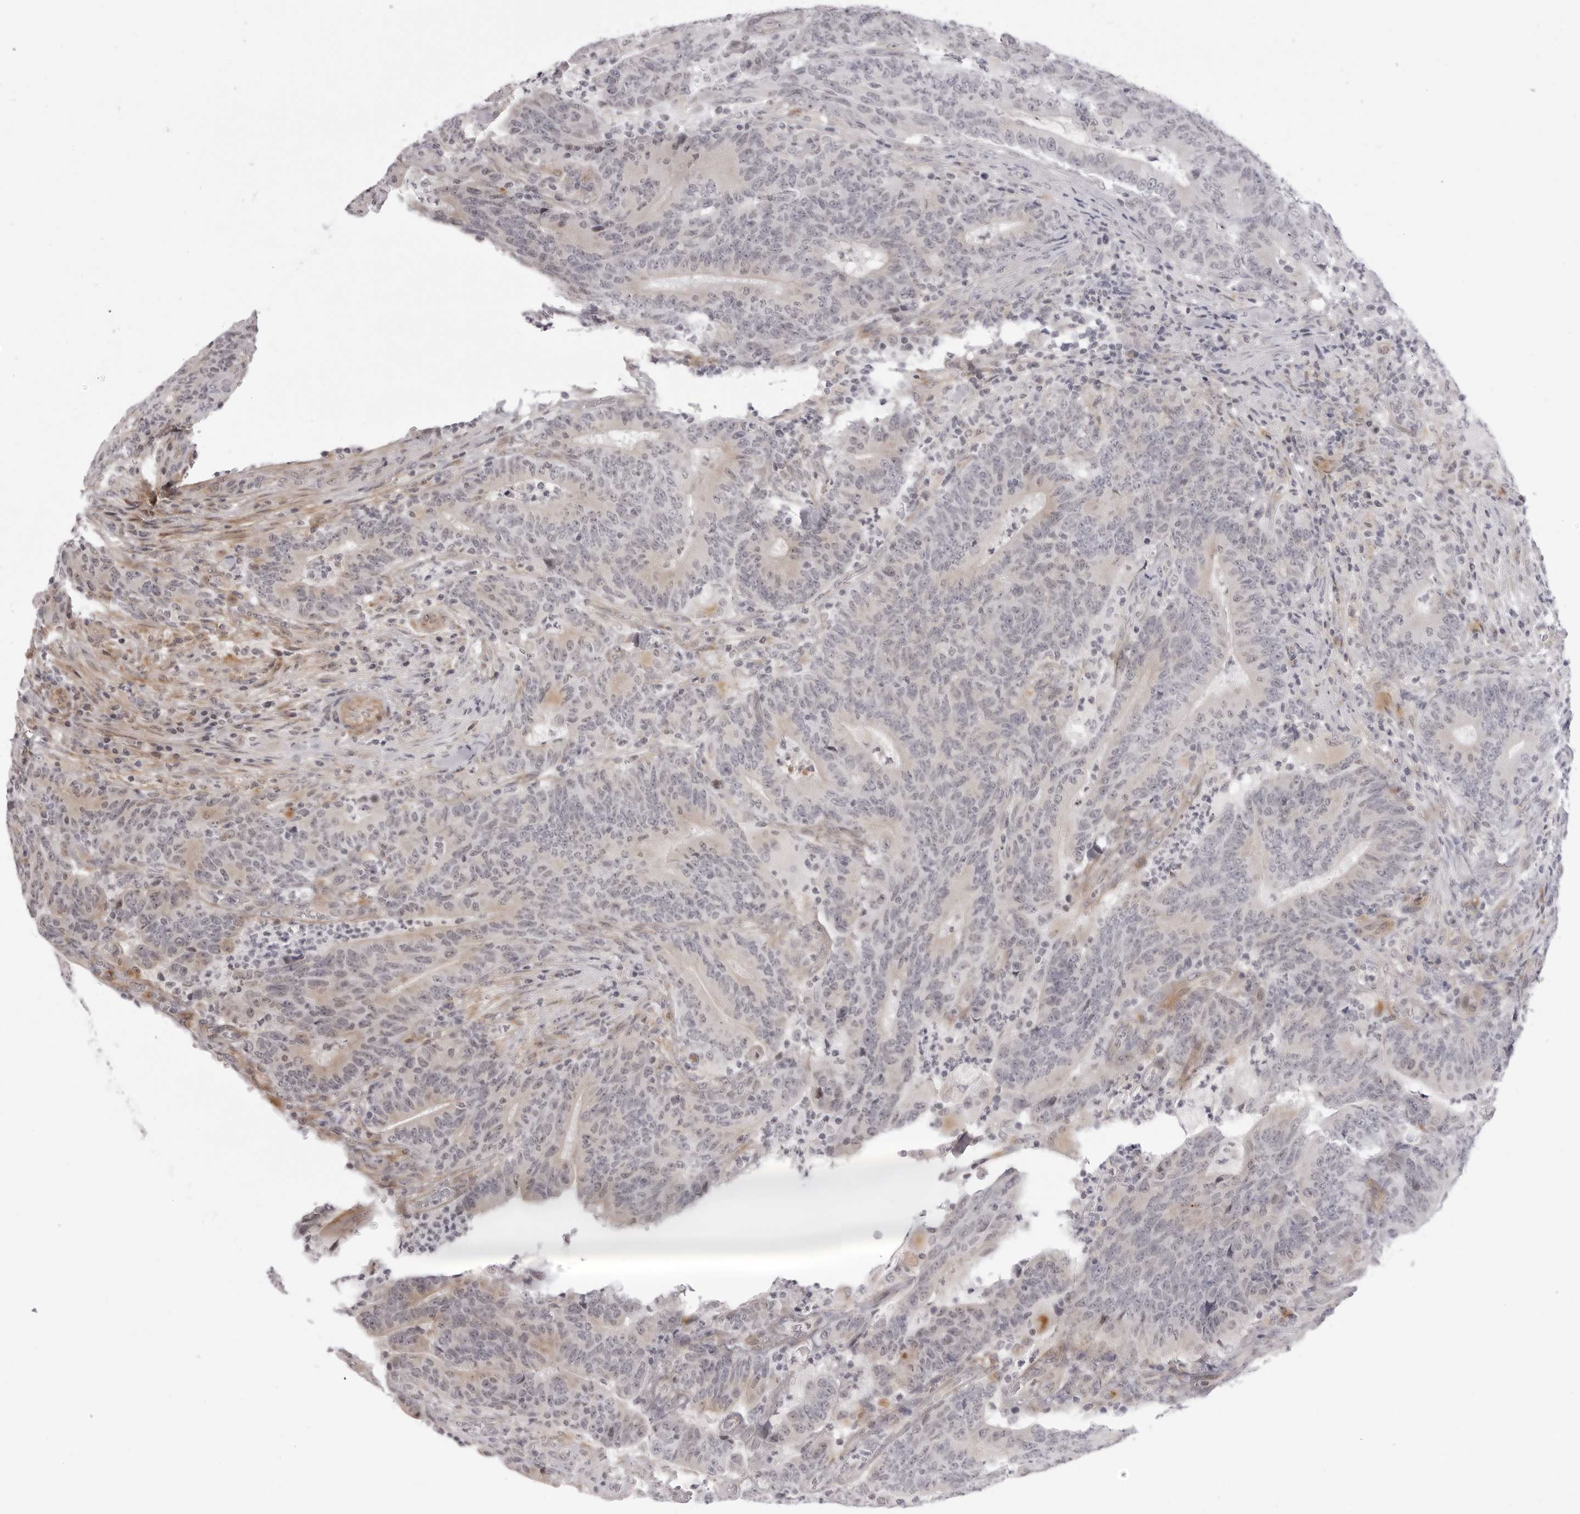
{"staining": {"intensity": "weak", "quantity": "<25%", "location": "cytoplasmic/membranous"}, "tissue": "colorectal cancer", "cell_type": "Tumor cells", "image_type": "cancer", "snomed": [{"axis": "morphology", "description": "Normal tissue, NOS"}, {"axis": "morphology", "description": "Adenocarcinoma, NOS"}, {"axis": "topography", "description": "Colon"}], "caption": "Photomicrograph shows no protein positivity in tumor cells of colorectal cancer (adenocarcinoma) tissue.", "gene": "SUGCT", "patient": {"sex": "female", "age": 75}}